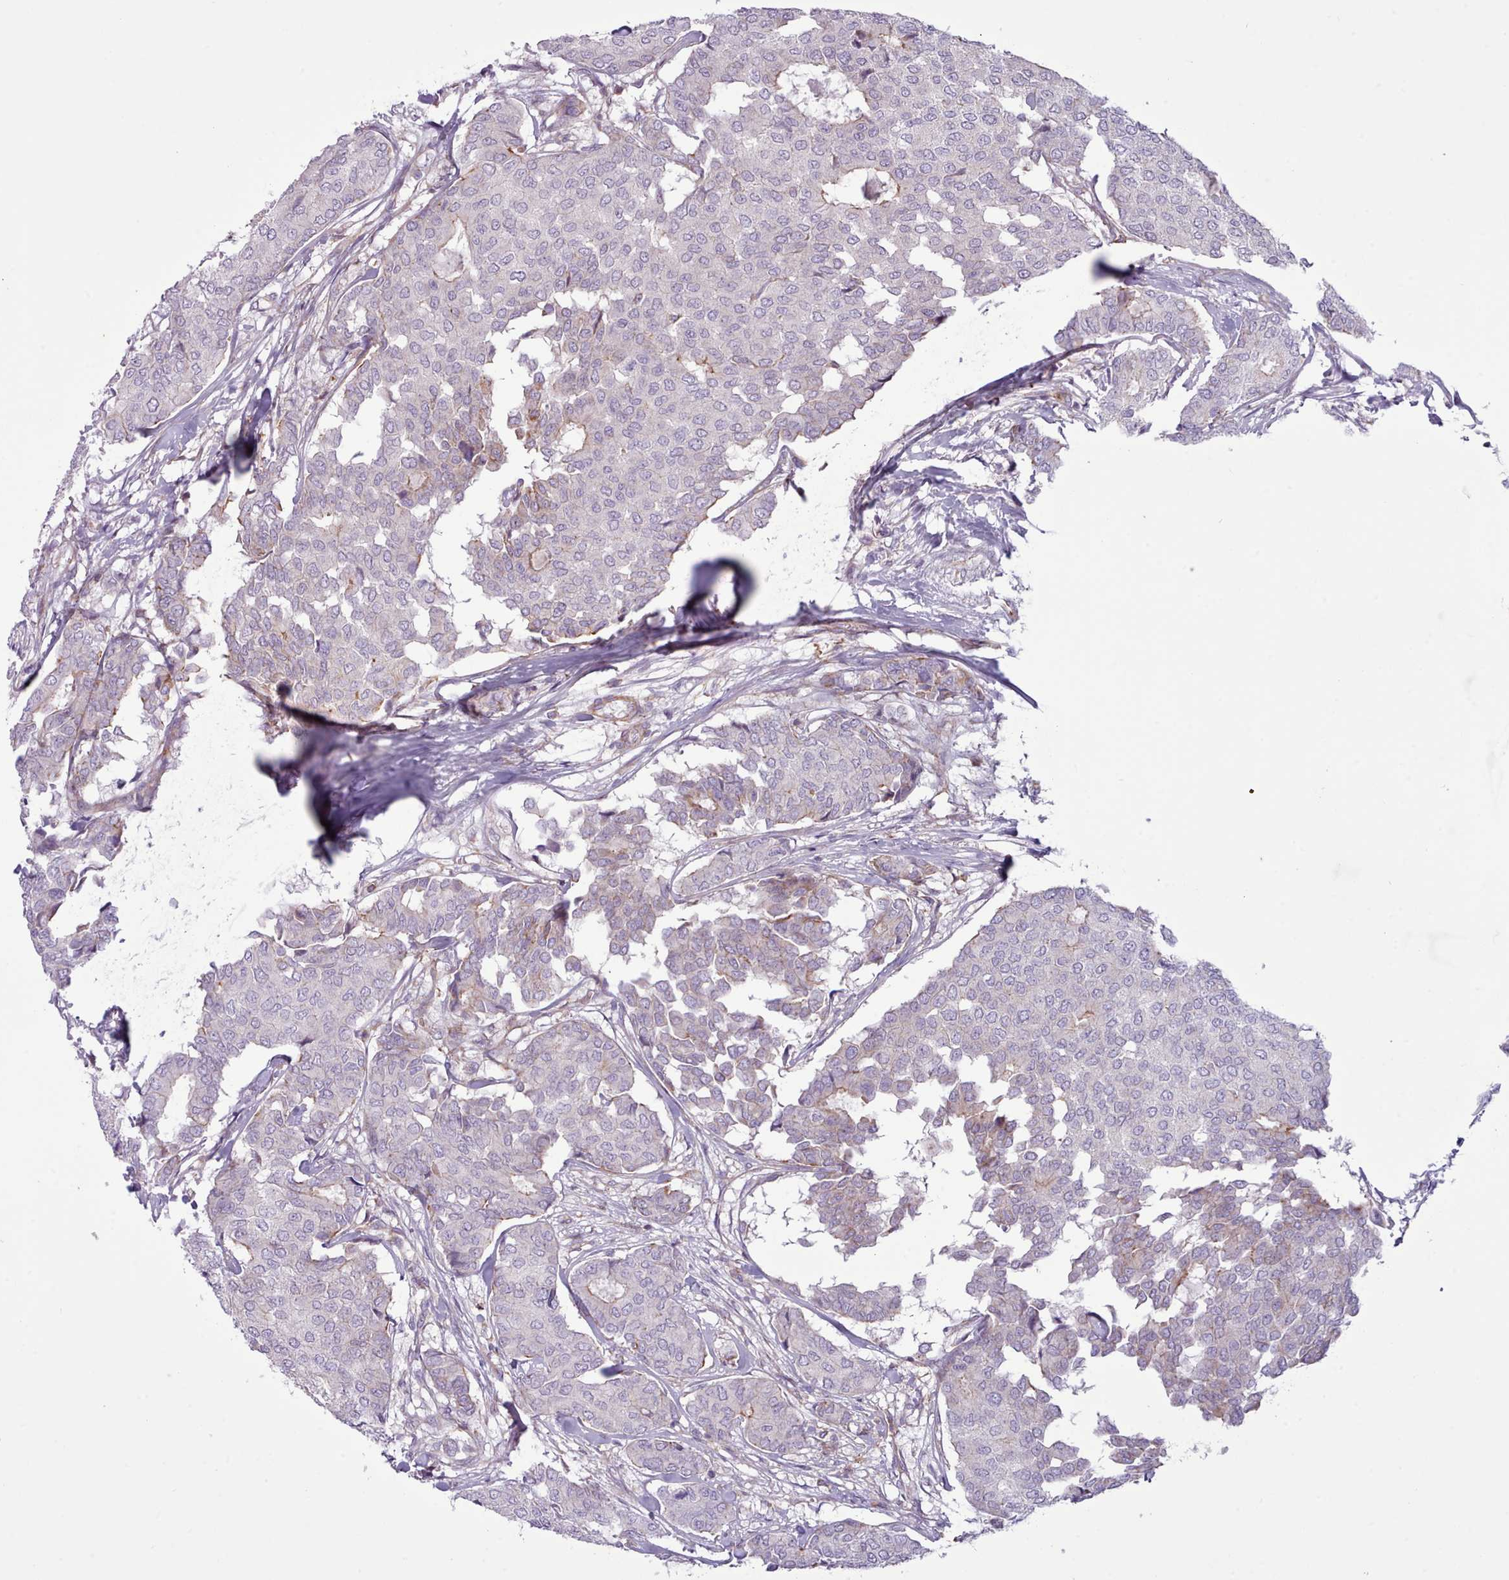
{"staining": {"intensity": "negative", "quantity": "none", "location": "none"}, "tissue": "breast cancer", "cell_type": "Tumor cells", "image_type": "cancer", "snomed": [{"axis": "morphology", "description": "Duct carcinoma"}, {"axis": "topography", "description": "Breast"}], "caption": "An immunohistochemistry histopathology image of breast cancer (infiltrating ductal carcinoma) is shown. There is no staining in tumor cells of breast cancer (infiltrating ductal carcinoma).", "gene": "TENT4B", "patient": {"sex": "female", "age": 75}}